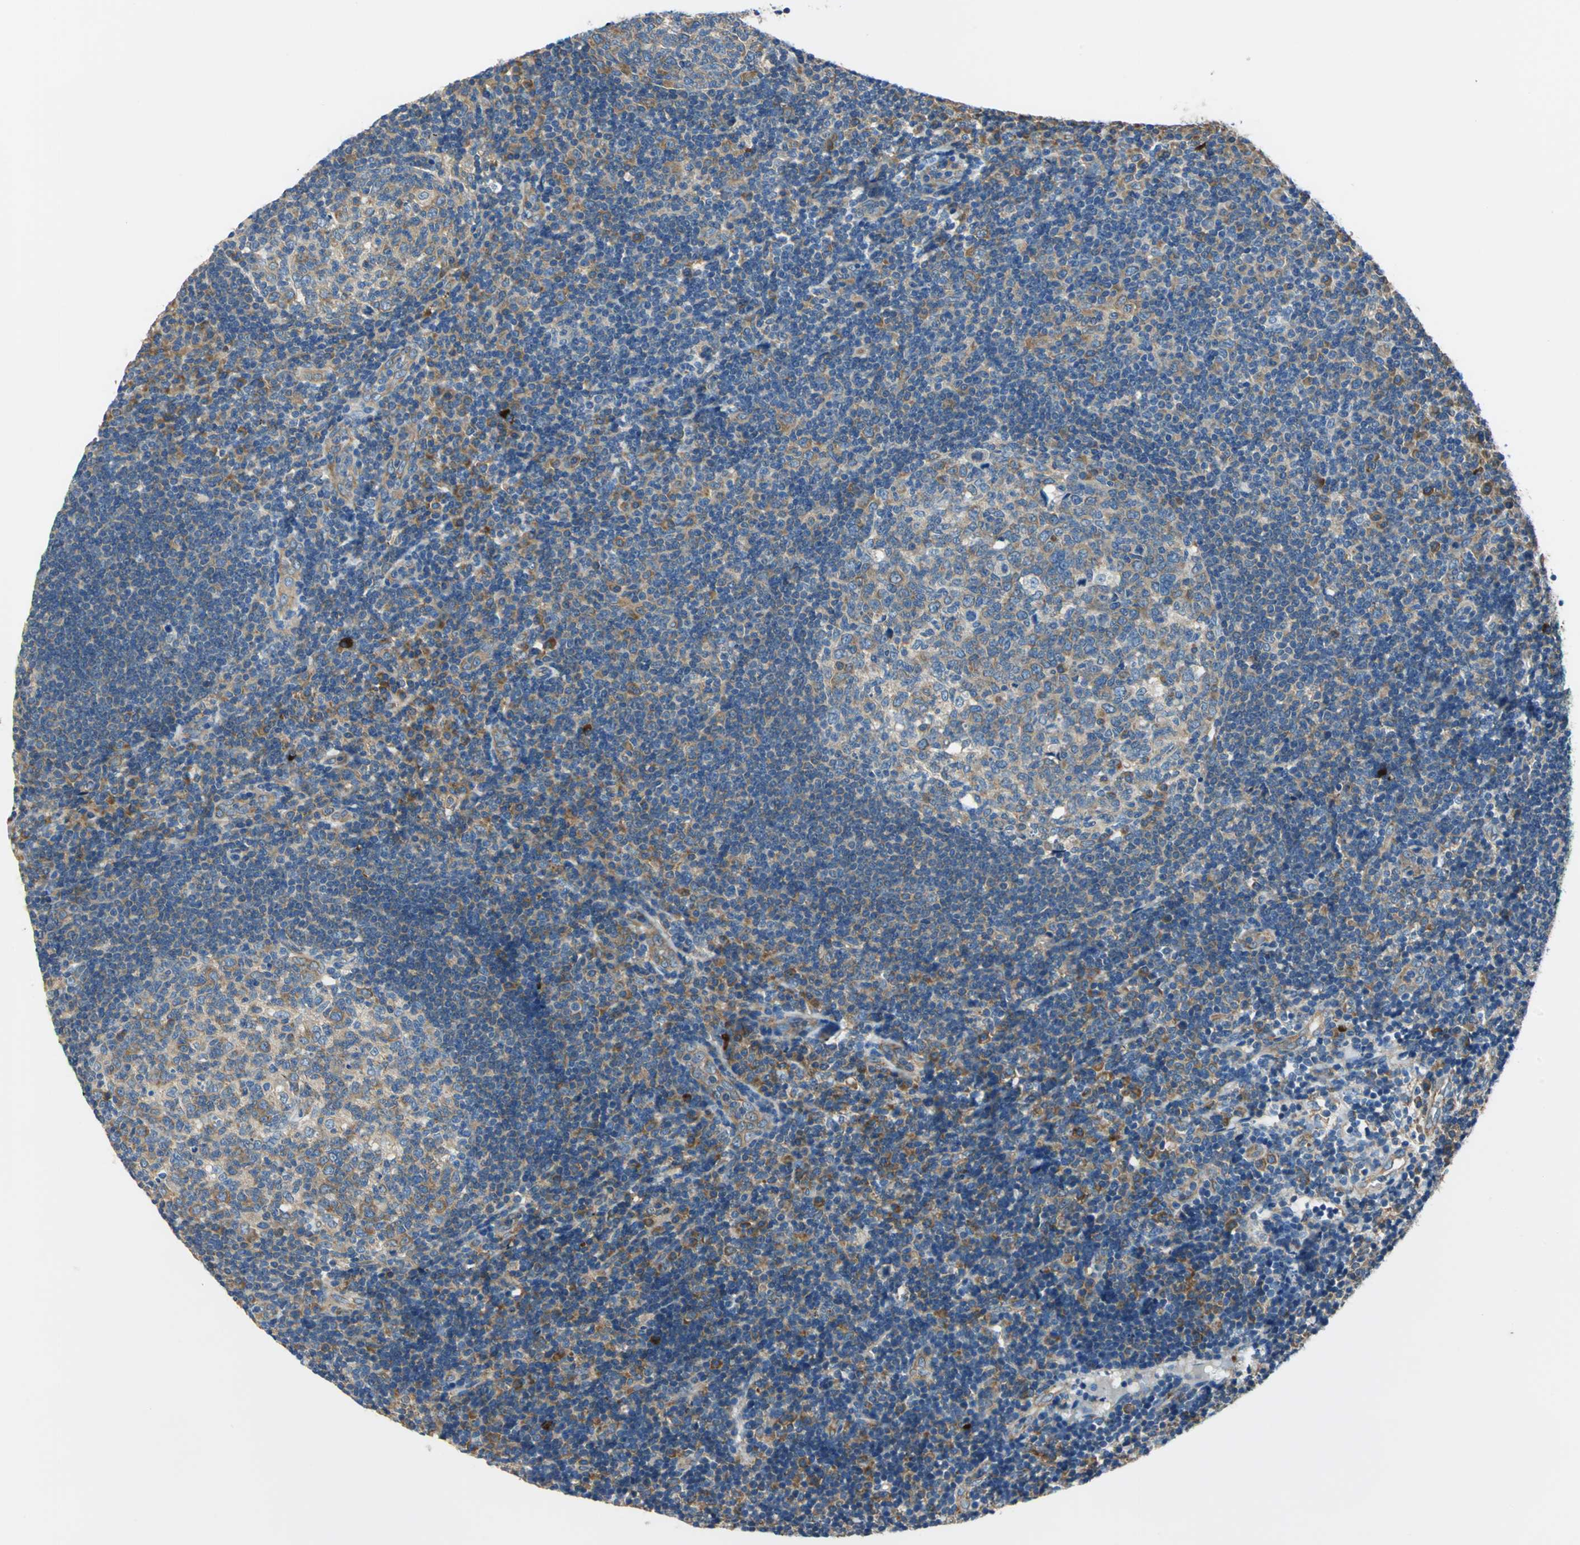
{"staining": {"intensity": "moderate", "quantity": "25%-75%", "location": "cytoplasmic/membranous"}, "tissue": "tonsil", "cell_type": "Germinal center cells", "image_type": "normal", "snomed": [{"axis": "morphology", "description": "Normal tissue, NOS"}, {"axis": "topography", "description": "Tonsil"}], "caption": "Protein expression analysis of benign human tonsil reveals moderate cytoplasmic/membranous staining in approximately 25%-75% of germinal center cells. The protein of interest is shown in brown color, while the nuclei are stained blue.", "gene": "TRIM25", "patient": {"sex": "female", "age": 40}}